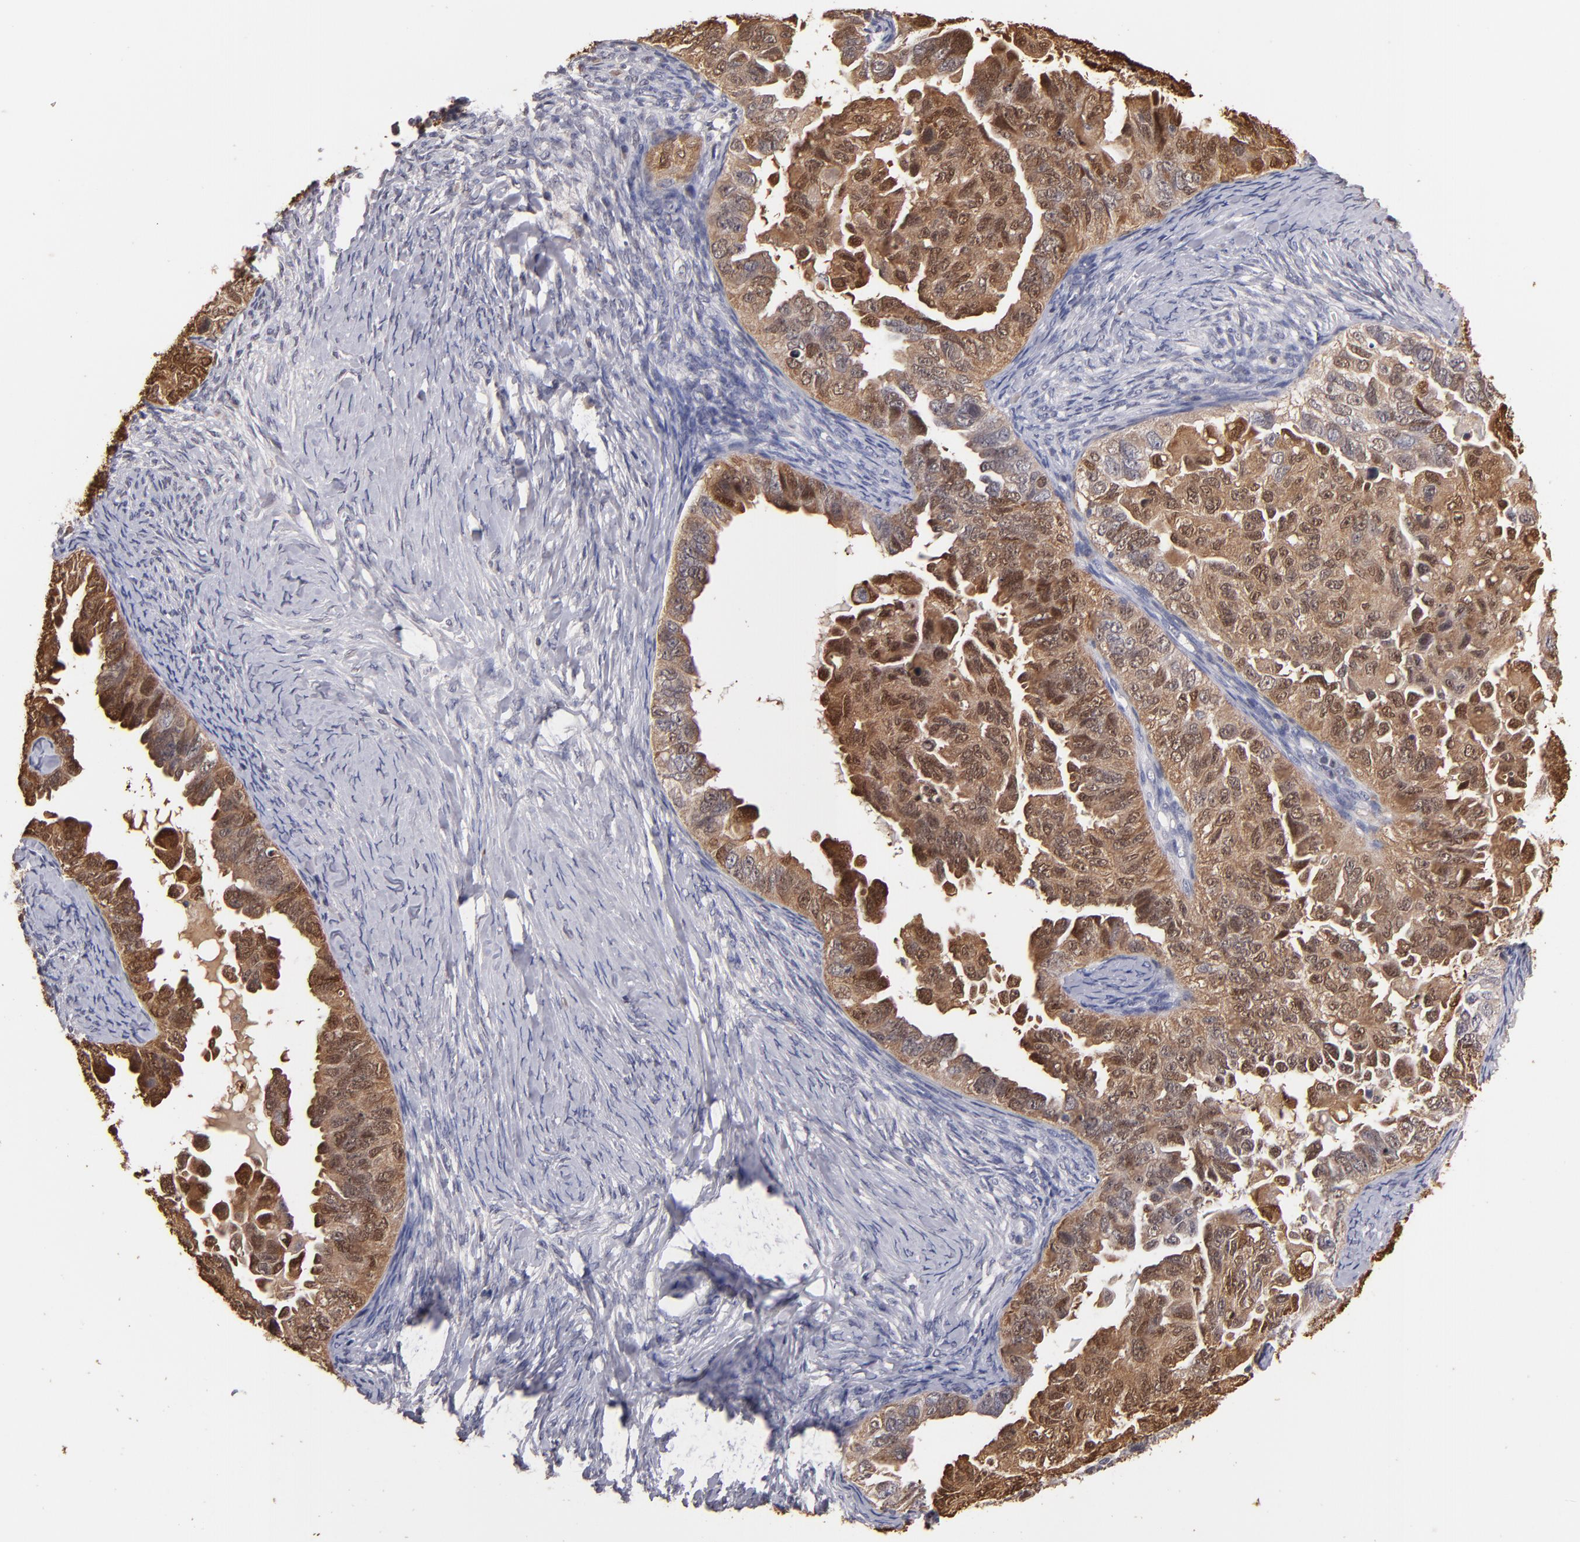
{"staining": {"intensity": "strong", "quantity": ">75%", "location": "cytoplasmic/membranous,nuclear"}, "tissue": "ovarian cancer", "cell_type": "Tumor cells", "image_type": "cancer", "snomed": [{"axis": "morphology", "description": "Cystadenocarcinoma, serous, NOS"}, {"axis": "topography", "description": "Ovary"}], "caption": "Human ovarian serous cystadenocarcinoma stained with a protein marker exhibits strong staining in tumor cells.", "gene": "S100A1", "patient": {"sex": "female", "age": 82}}